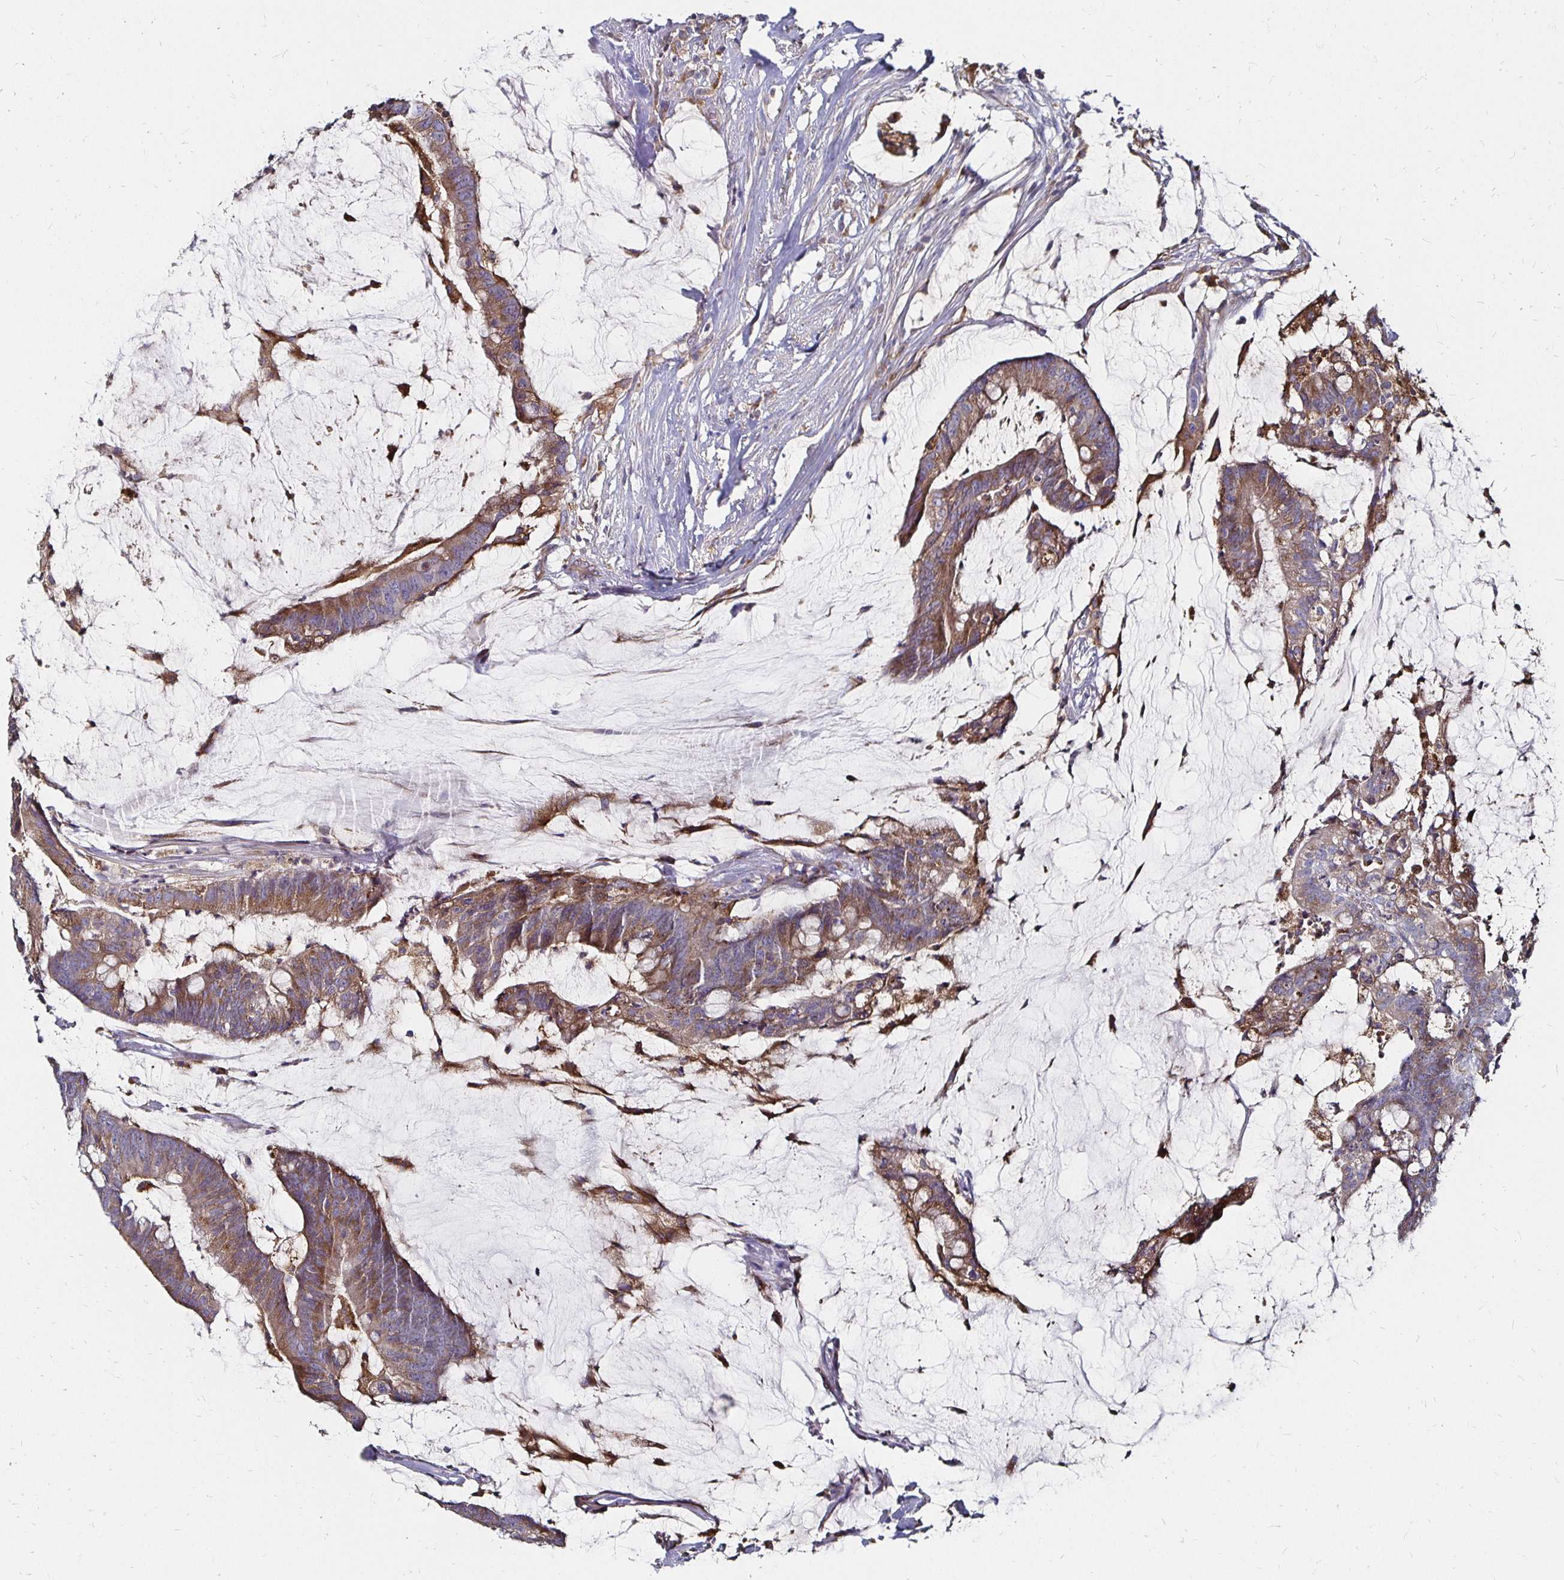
{"staining": {"intensity": "moderate", "quantity": ">75%", "location": "cytoplasmic/membranous"}, "tissue": "colorectal cancer", "cell_type": "Tumor cells", "image_type": "cancer", "snomed": [{"axis": "morphology", "description": "Adenocarcinoma, NOS"}, {"axis": "topography", "description": "Colon"}], "caption": "Adenocarcinoma (colorectal) was stained to show a protein in brown. There is medium levels of moderate cytoplasmic/membranous expression in approximately >75% of tumor cells.", "gene": "NCSTN", "patient": {"sex": "male", "age": 62}}